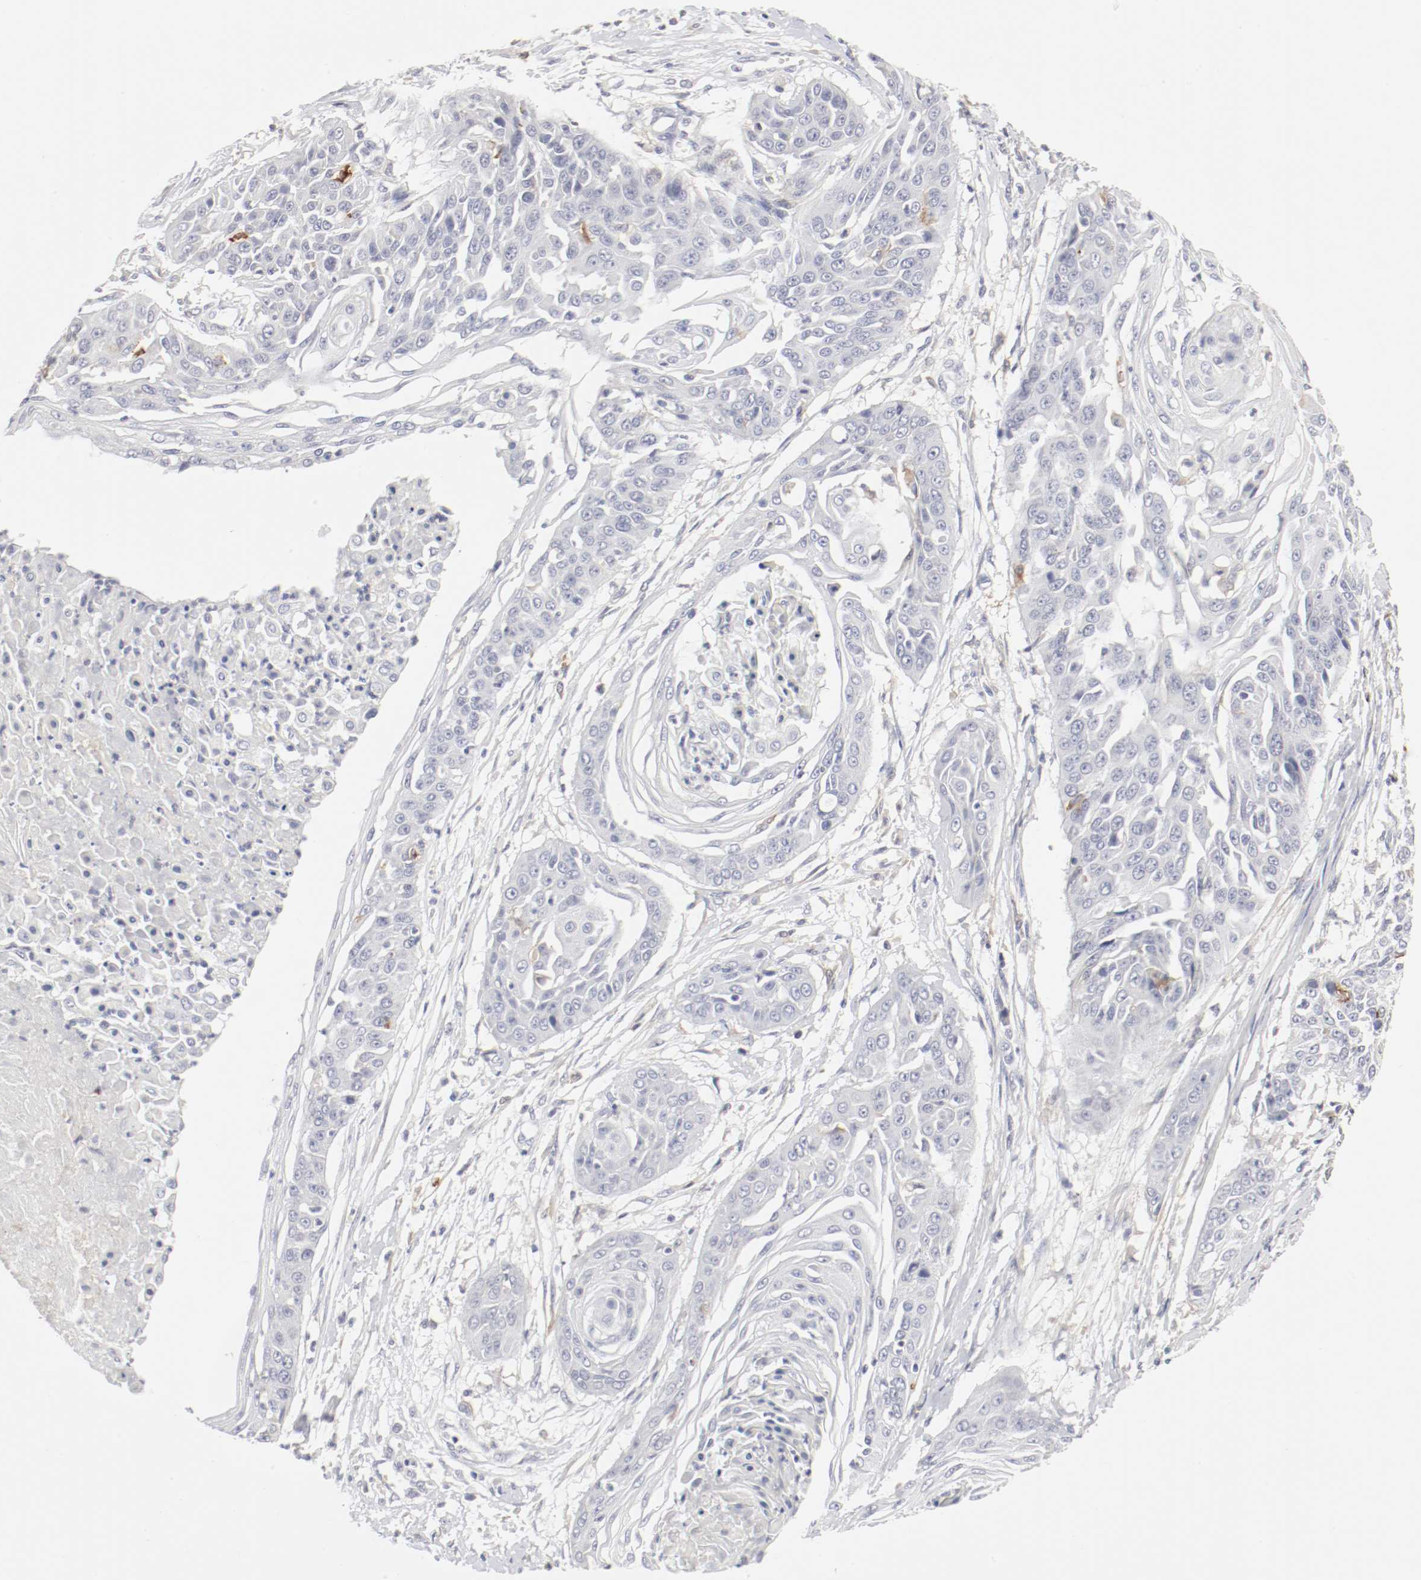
{"staining": {"intensity": "weak", "quantity": "<25%", "location": "cytoplasmic/membranous"}, "tissue": "cervical cancer", "cell_type": "Tumor cells", "image_type": "cancer", "snomed": [{"axis": "morphology", "description": "Squamous cell carcinoma, NOS"}, {"axis": "topography", "description": "Cervix"}], "caption": "There is no significant expression in tumor cells of cervical cancer.", "gene": "ITGAX", "patient": {"sex": "female", "age": 64}}